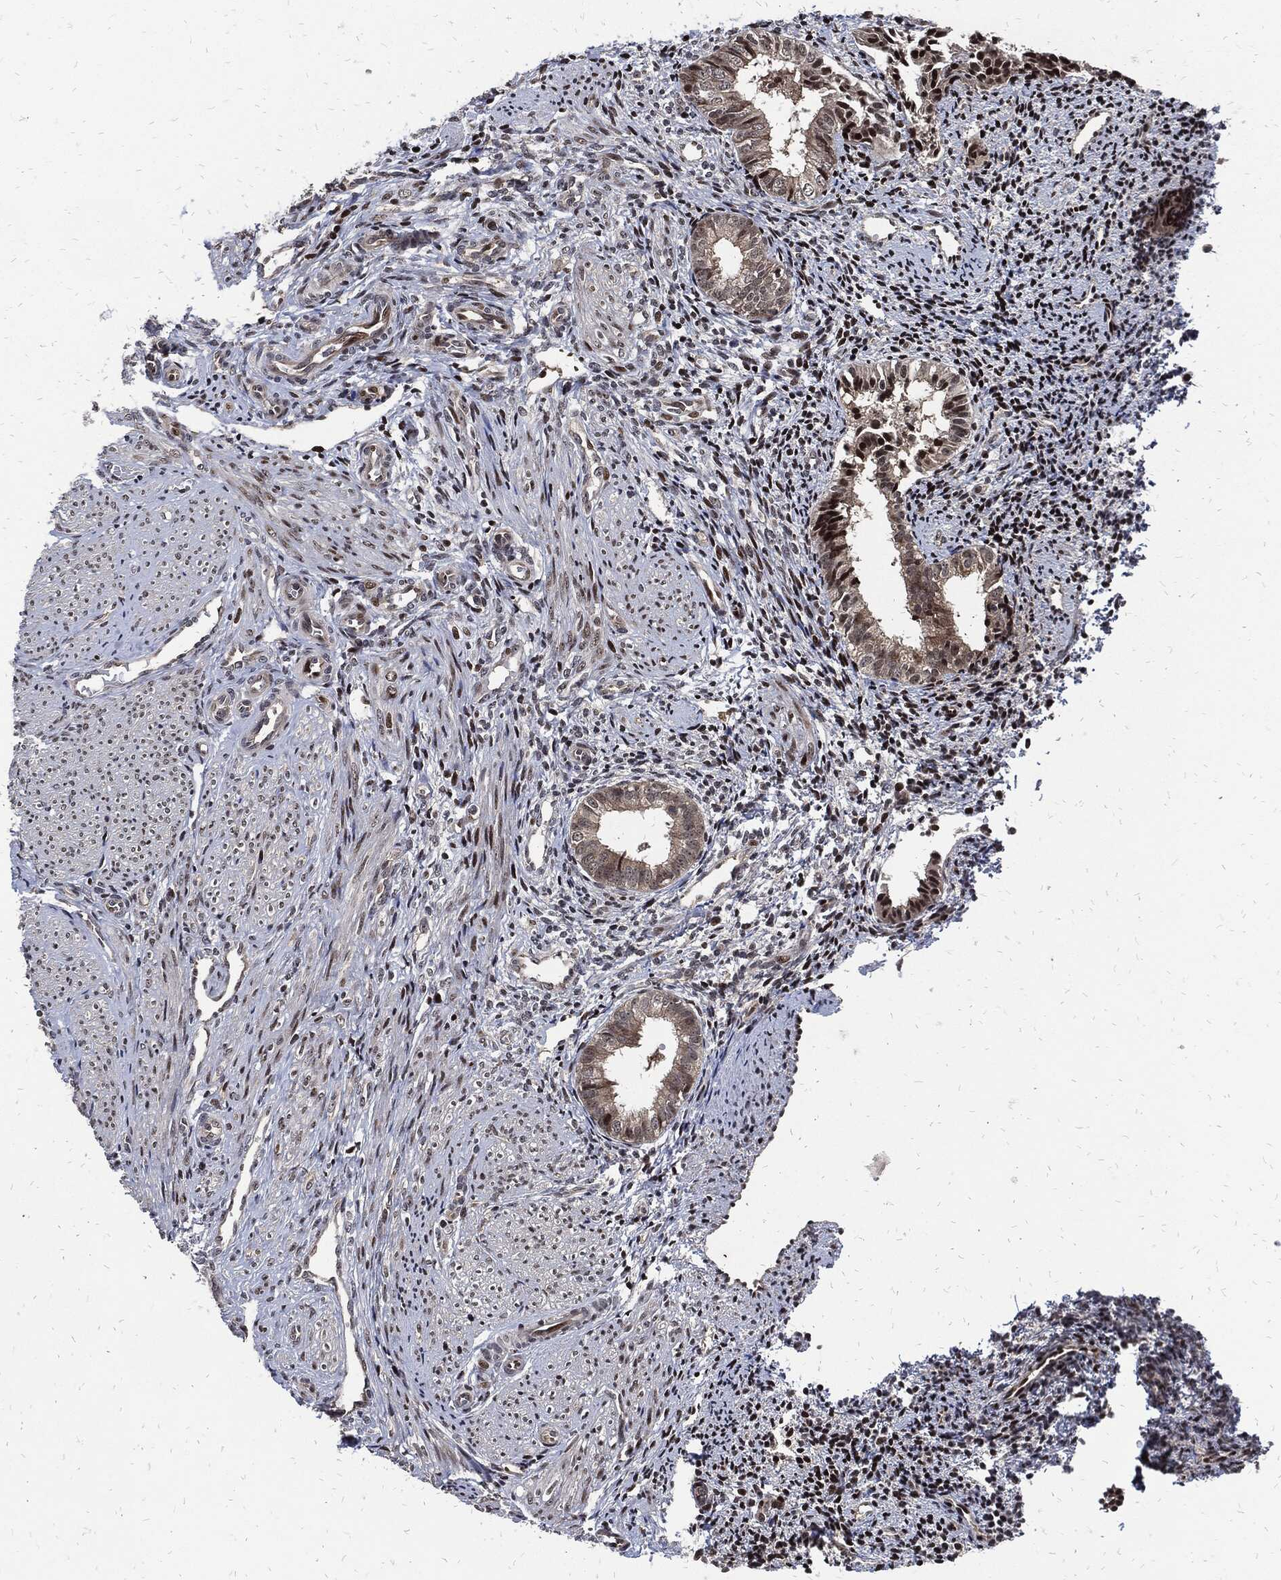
{"staining": {"intensity": "negative", "quantity": "none", "location": "none"}, "tissue": "endometrium", "cell_type": "Cells in endometrial stroma", "image_type": "normal", "snomed": [{"axis": "morphology", "description": "Normal tissue, NOS"}, {"axis": "topography", "description": "Endometrium"}], "caption": "An IHC image of benign endometrium is shown. There is no staining in cells in endometrial stroma of endometrium. Brightfield microscopy of IHC stained with DAB (brown) and hematoxylin (blue), captured at high magnification.", "gene": "ZNF775", "patient": {"sex": "female", "age": 47}}